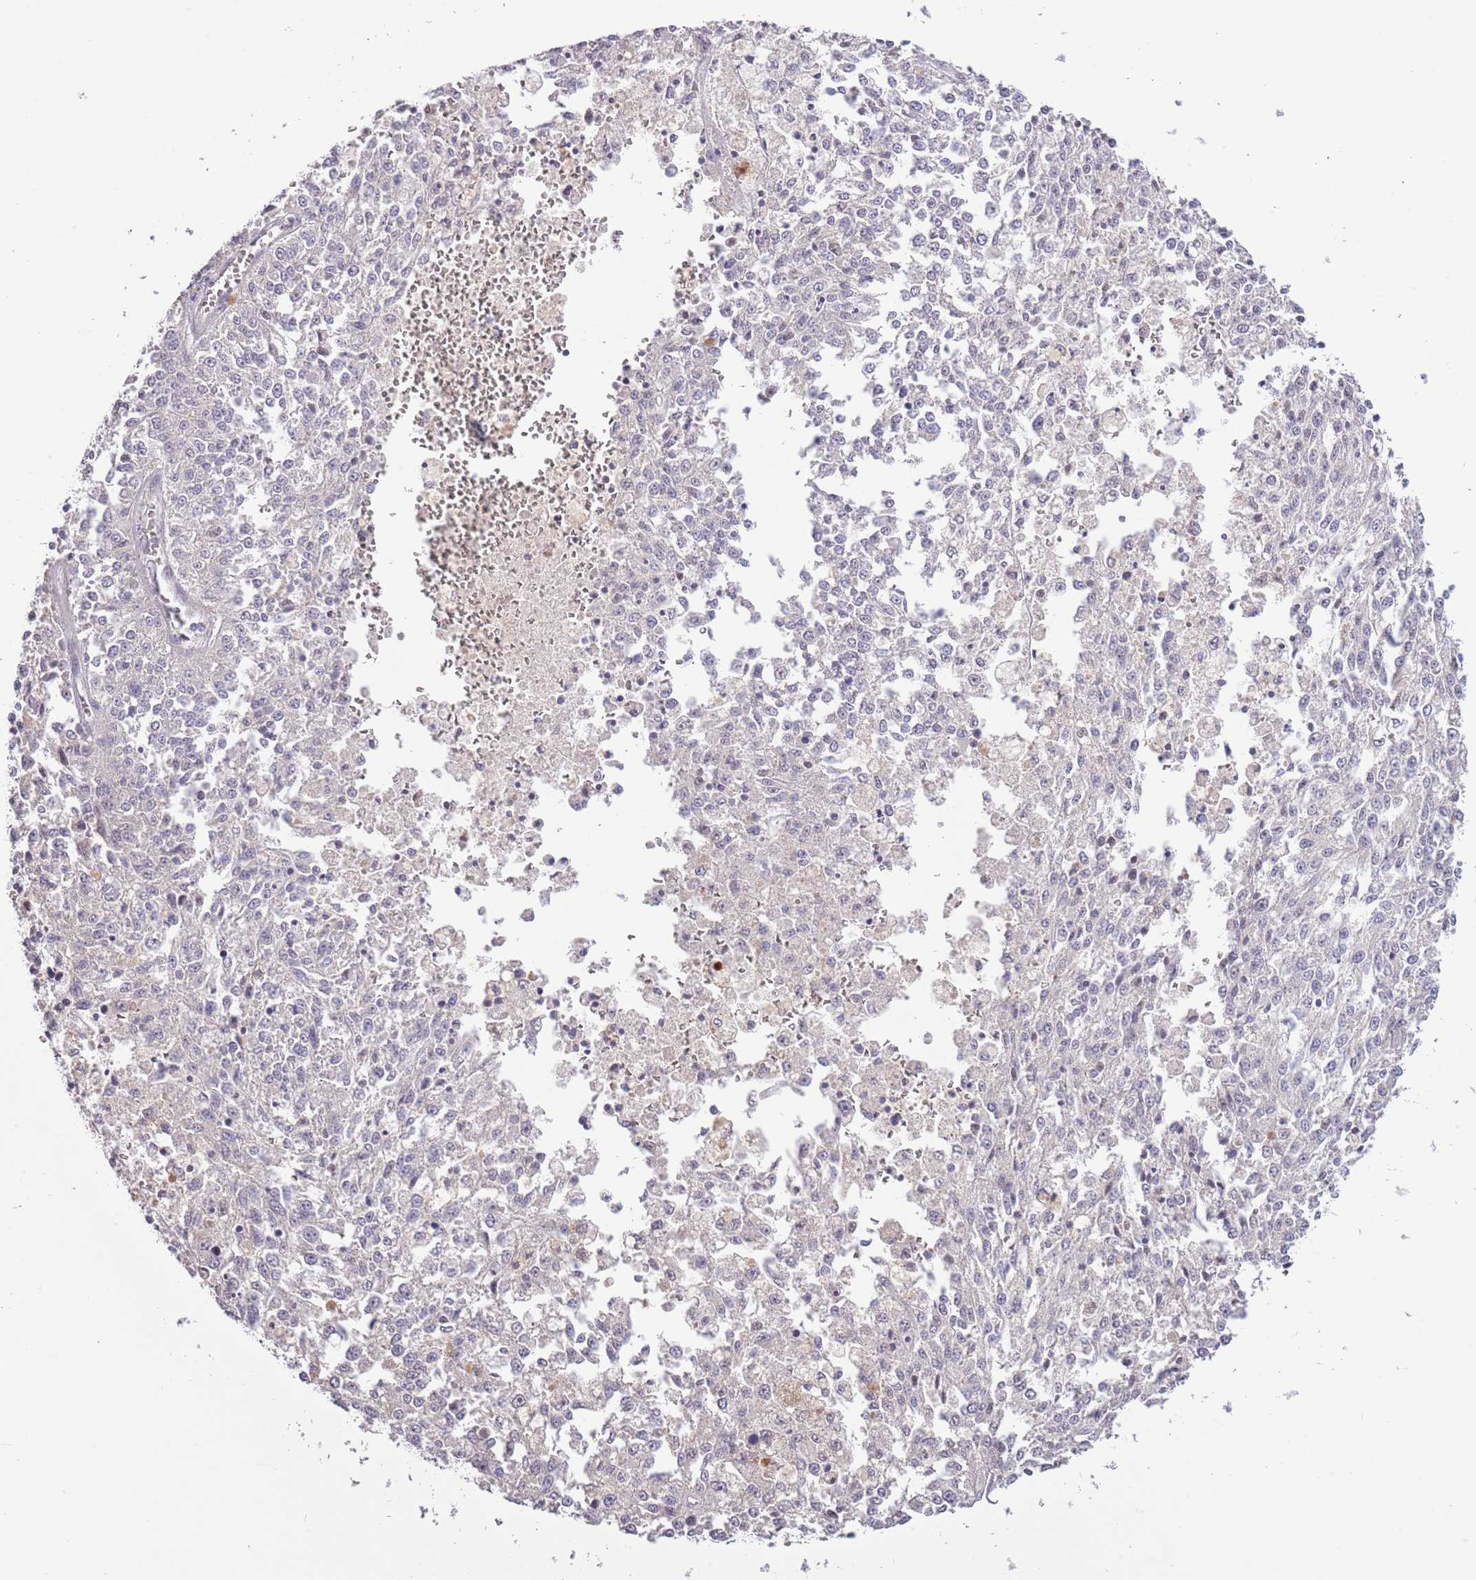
{"staining": {"intensity": "negative", "quantity": "none", "location": "none"}, "tissue": "melanoma", "cell_type": "Tumor cells", "image_type": "cancer", "snomed": [{"axis": "morphology", "description": "Malignant melanoma, NOS"}, {"axis": "topography", "description": "Skin"}], "caption": "Tumor cells are negative for protein expression in human melanoma.", "gene": "LIPJ", "patient": {"sex": "female", "age": 64}}